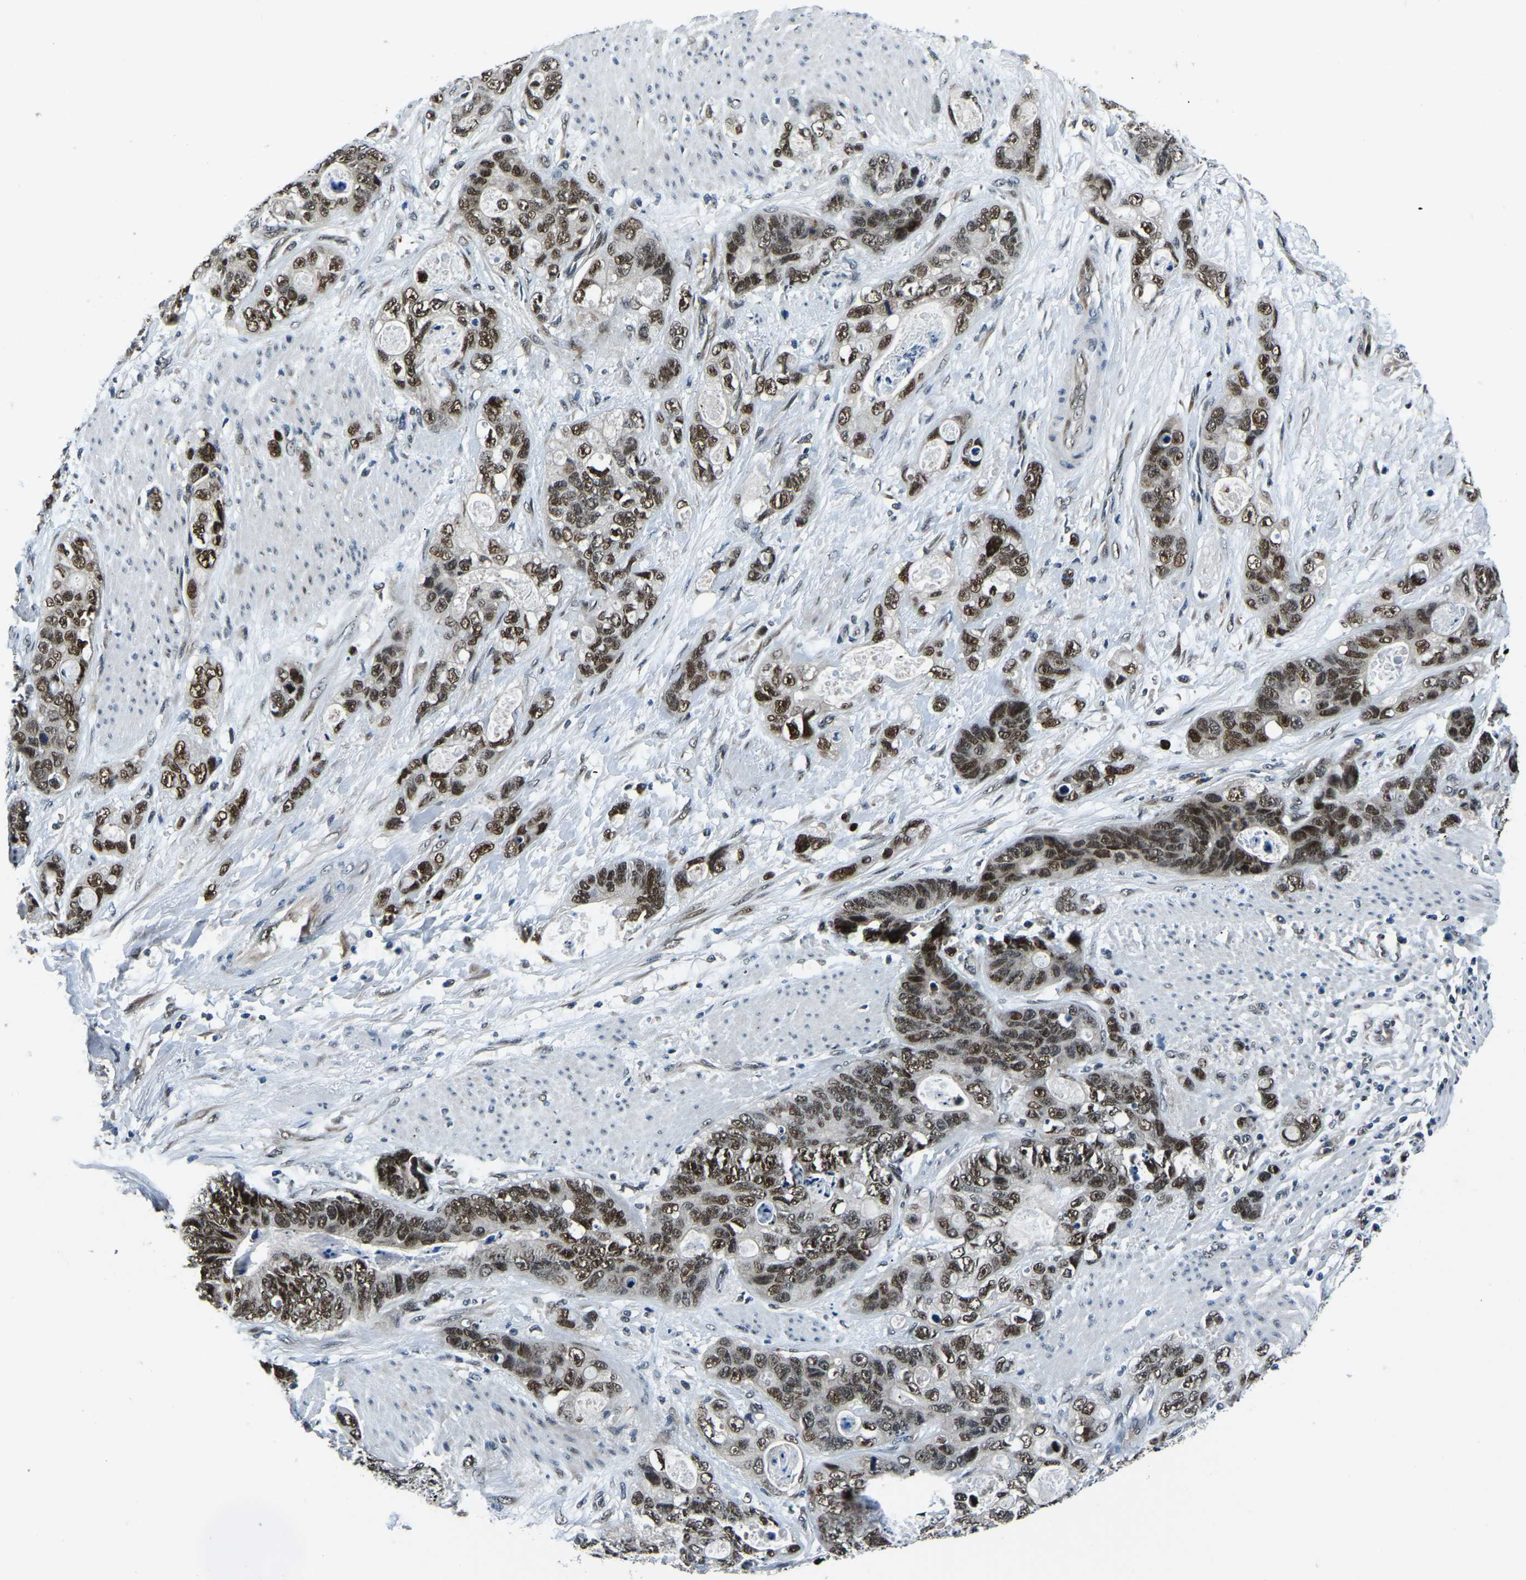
{"staining": {"intensity": "moderate", "quantity": ">75%", "location": "nuclear"}, "tissue": "stomach cancer", "cell_type": "Tumor cells", "image_type": "cancer", "snomed": [{"axis": "morphology", "description": "Normal tissue, NOS"}, {"axis": "morphology", "description": "Adenocarcinoma, NOS"}, {"axis": "topography", "description": "Stomach"}], "caption": "Approximately >75% of tumor cells in stomach adenocarcinoma display moderate nuclear protein expression as visualized by brown immunohistochemical staining.", "gene": "ING2", "patient": {"sex": "female", "age": 89}}